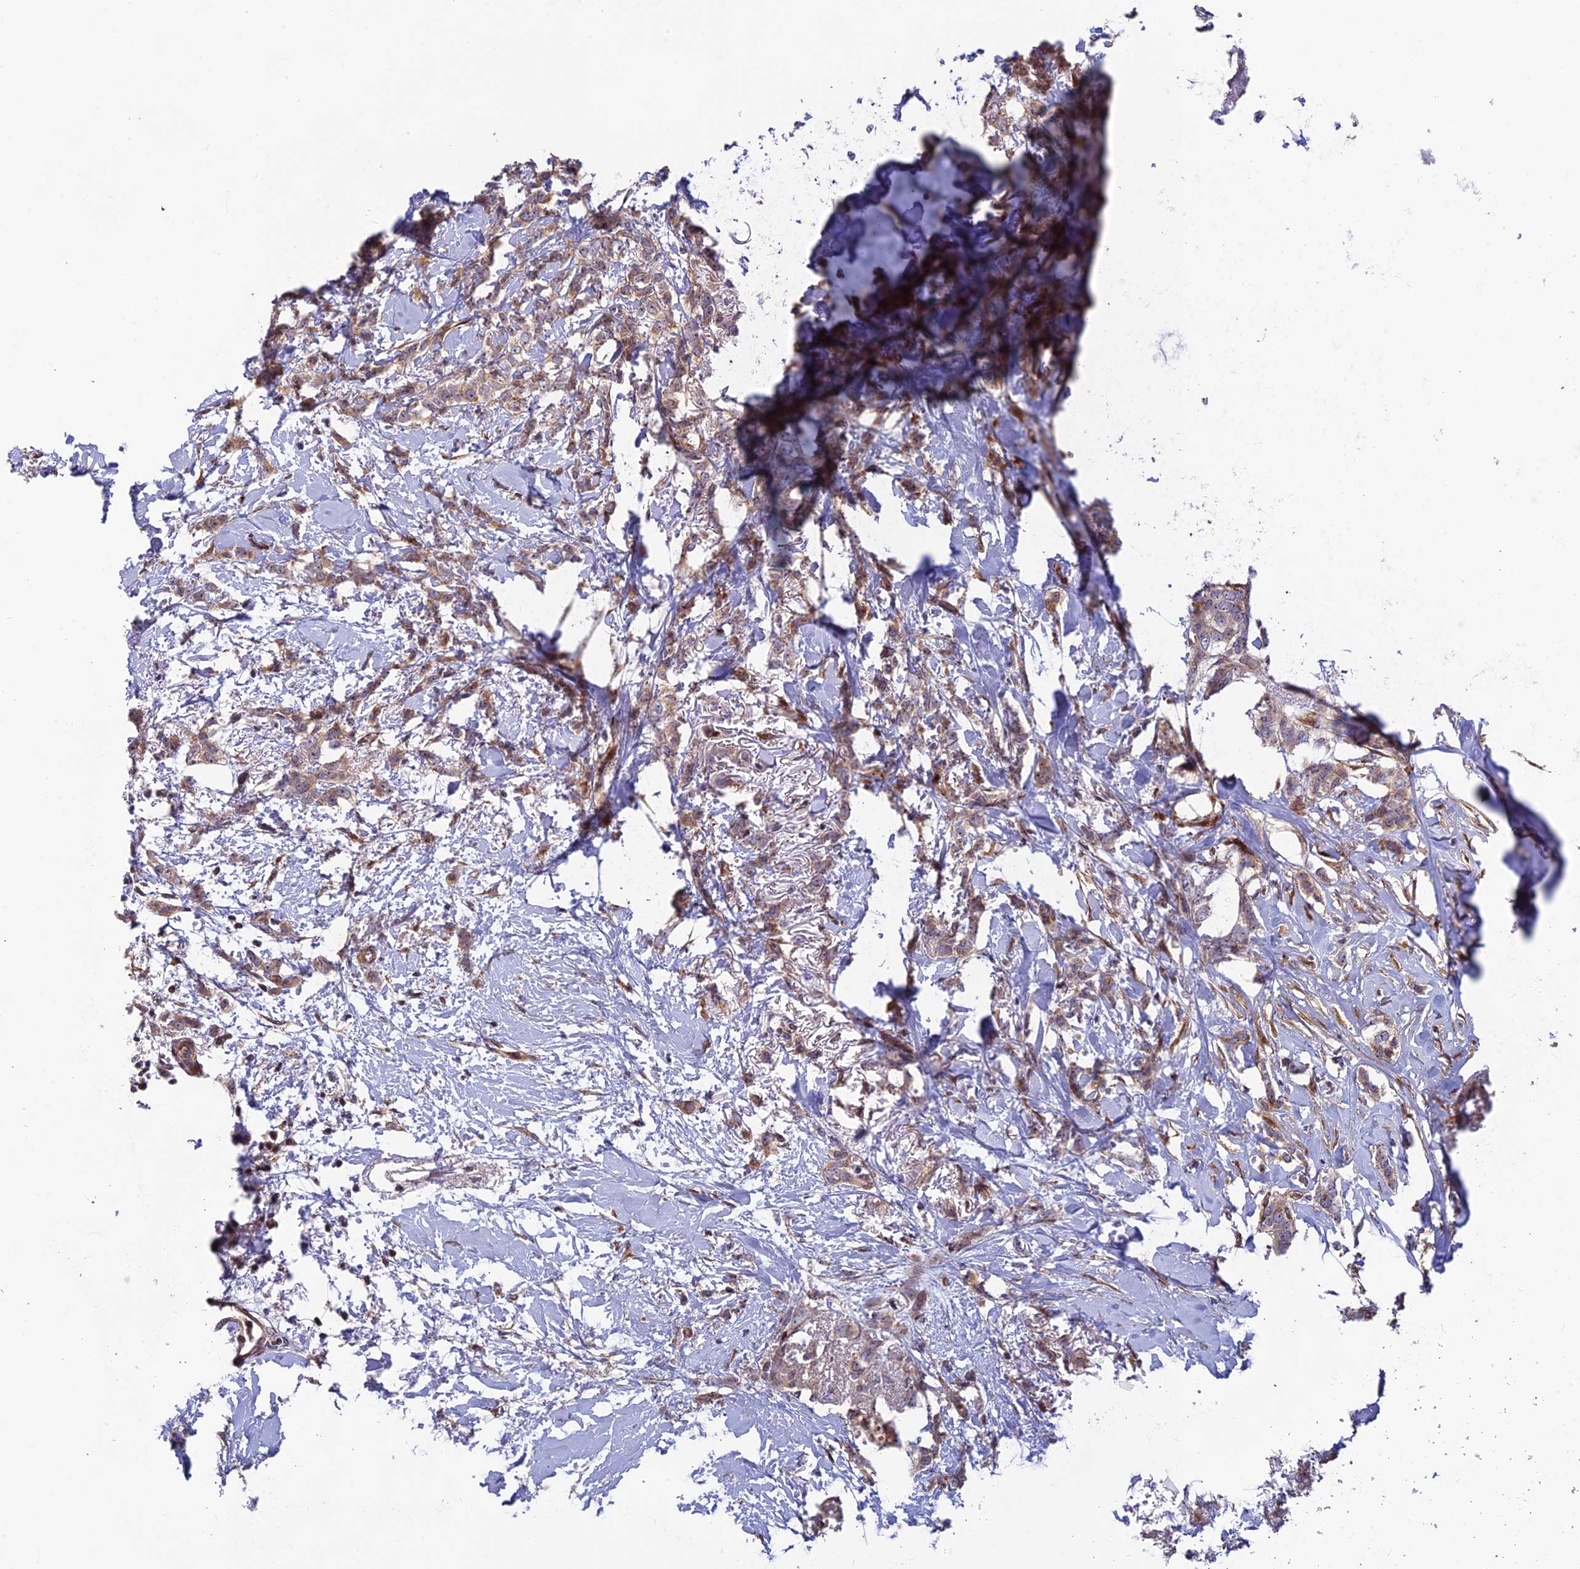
{"staining": {"intensity": "weak", "quantity": ">75%", "location": "cytoplasmic/membranous"}, "tissue": "breast cancer", "cell_type": "Tumor cells", "image_type": "cancer", "snomed": [{"axis": "morphology", "description": "Duct carcinoma"}, {"axis": "topography", "description": "Breast"}], "caption": "Human breast invasive ductal carcinoma stained for a protein (brown) demonstrates weak cytoplasmic/membranous positive positivity in about >75% of tumor cells.", "gene": "SMIM7", "patient": {"sex": "female", "age": 72}}